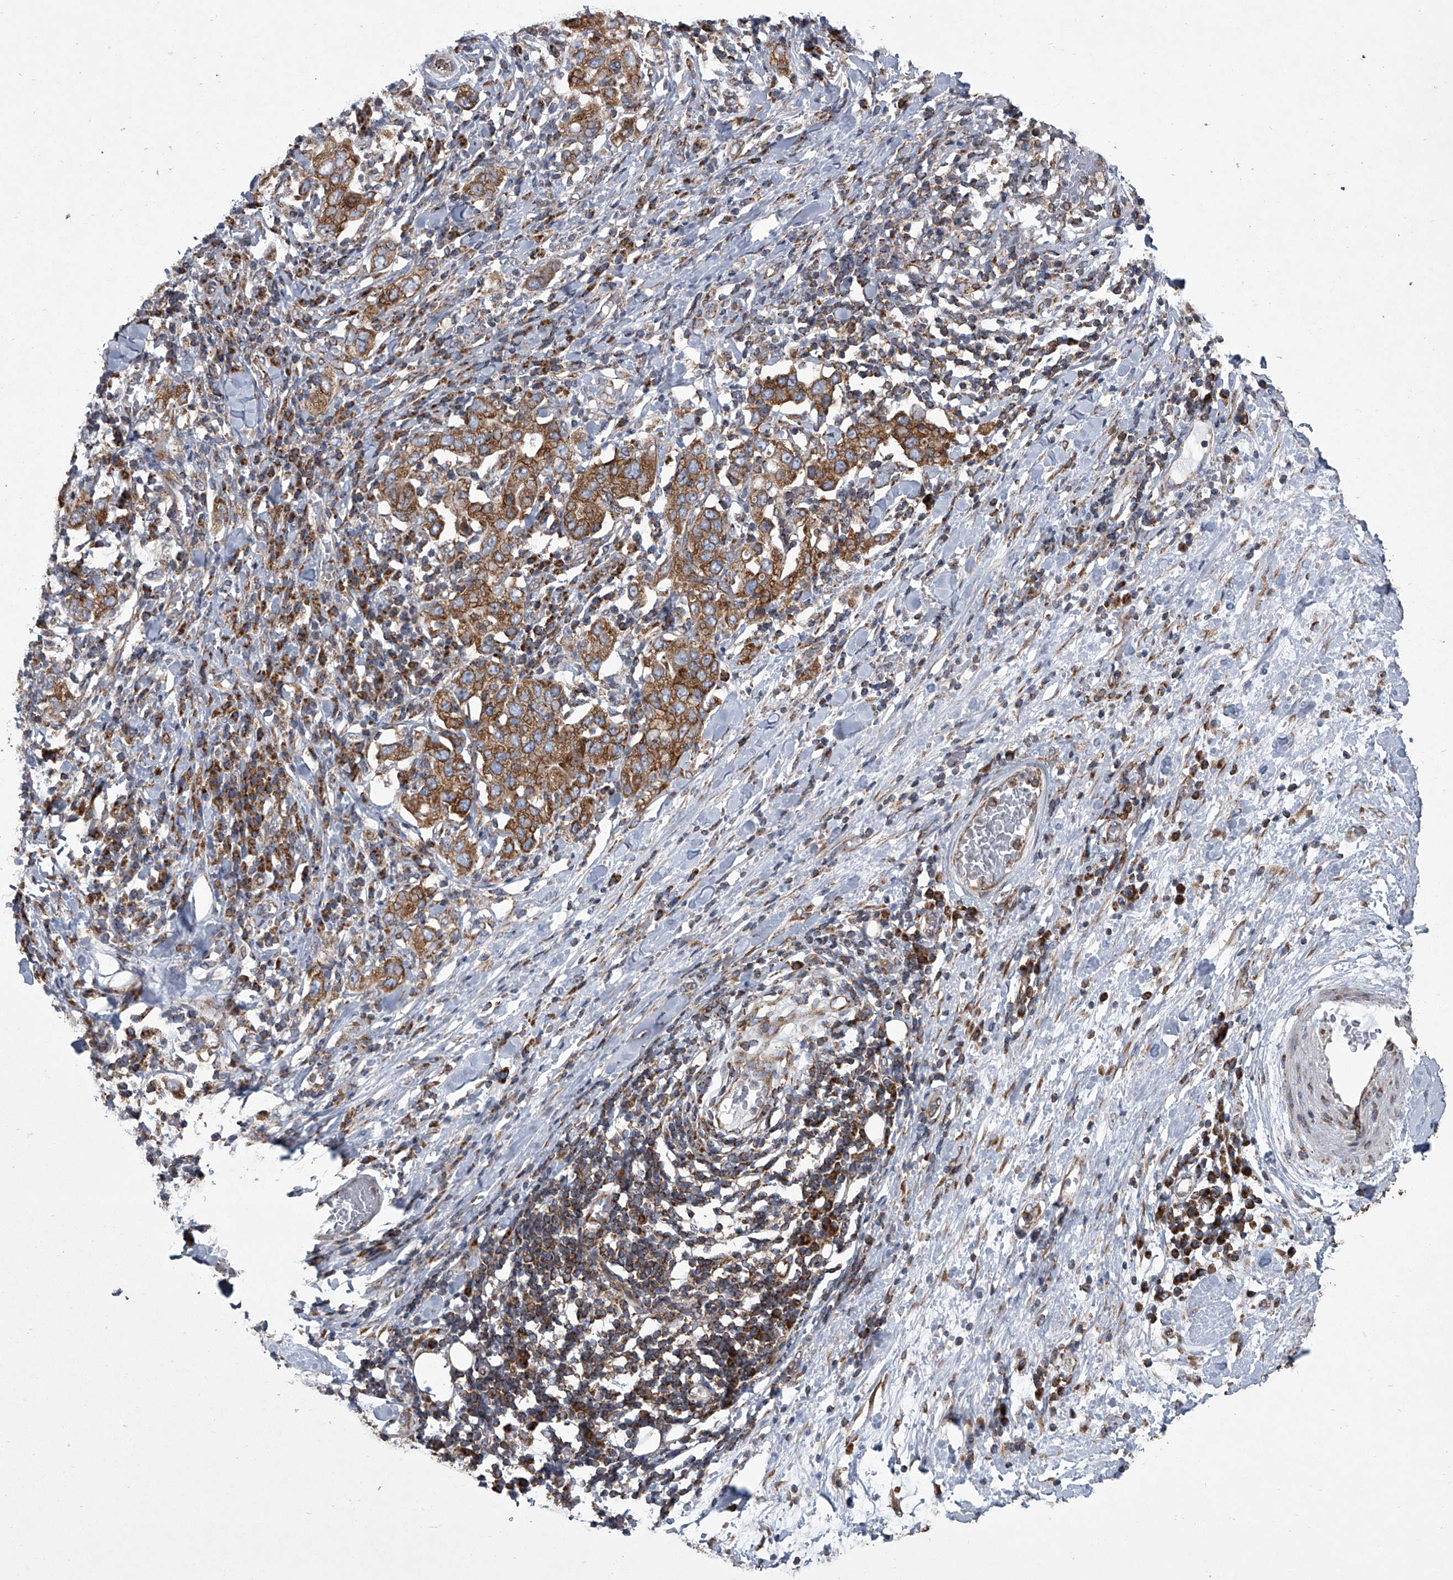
{"staining": {"intensity": "moderate", "quantity": ">75%", "location": "cytoplasmic/membranous"}, "tissue": "stomach cancer", "cell_type": "Tumor cells", "image_type": "cancer", "snomed": [{"axis": "morphology", "description": "Adenocarcinoma, NOS"}, {"axis": "topography", "description": "Stomach, upper"}], "caption": "The image displays a brown stain indicating the presence of a protein in the cytoplasmic/membranous of tumor cells in adenocarcinoma (stomach). (Stains: DAB in brown, nuclei in blue, Microscopy: brightfield microscopy at high magnification).", "gene": "ZC3H15", "patient": {"sex": "male", "age": 62}}